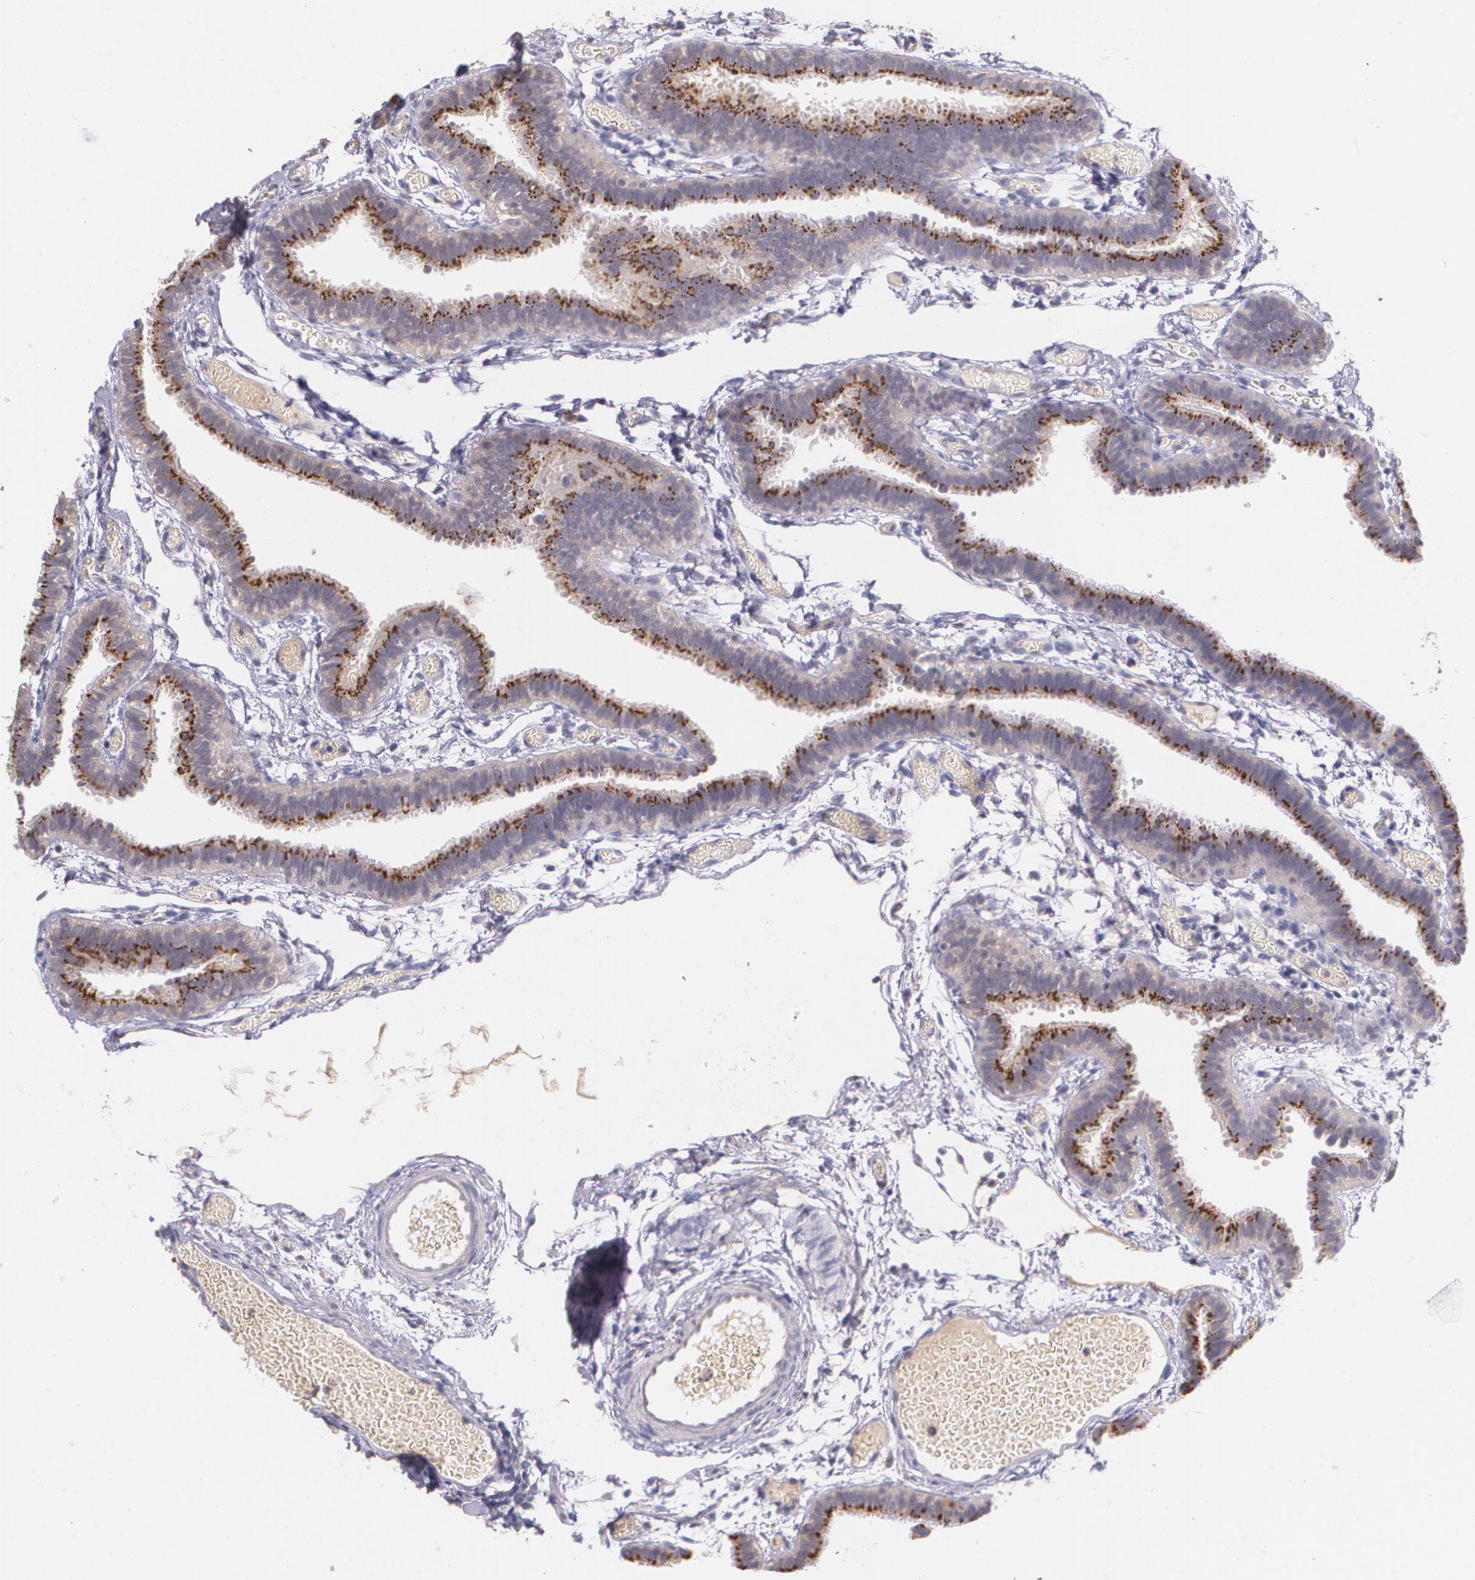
{"staining": {"intensity": "strong", "quantity": ">75%", "location": "cytoplasmic/membranous"}, "tissue": "fallopian tube", "cell_type": "Glandular cells", "image_type": "normal", "snomed": [{"axis": "morphology", "description": "Normal tissue, NOS"}, {"axis": "topography", "description": "Fallopian tube"}], "caption": "The immunohistochemical stain highlights strong cytoplasmic/membranous expression in glandular cells of unremarkable fallopian tube. The staining was performed using DAB (3,3'-diaminobenzidine), with brown indicating positive protein expression. Nuclei are stained blue with hematoxylin.", "gene": "TM4SF1", "patient": {"sex": "female", "age": 29}}